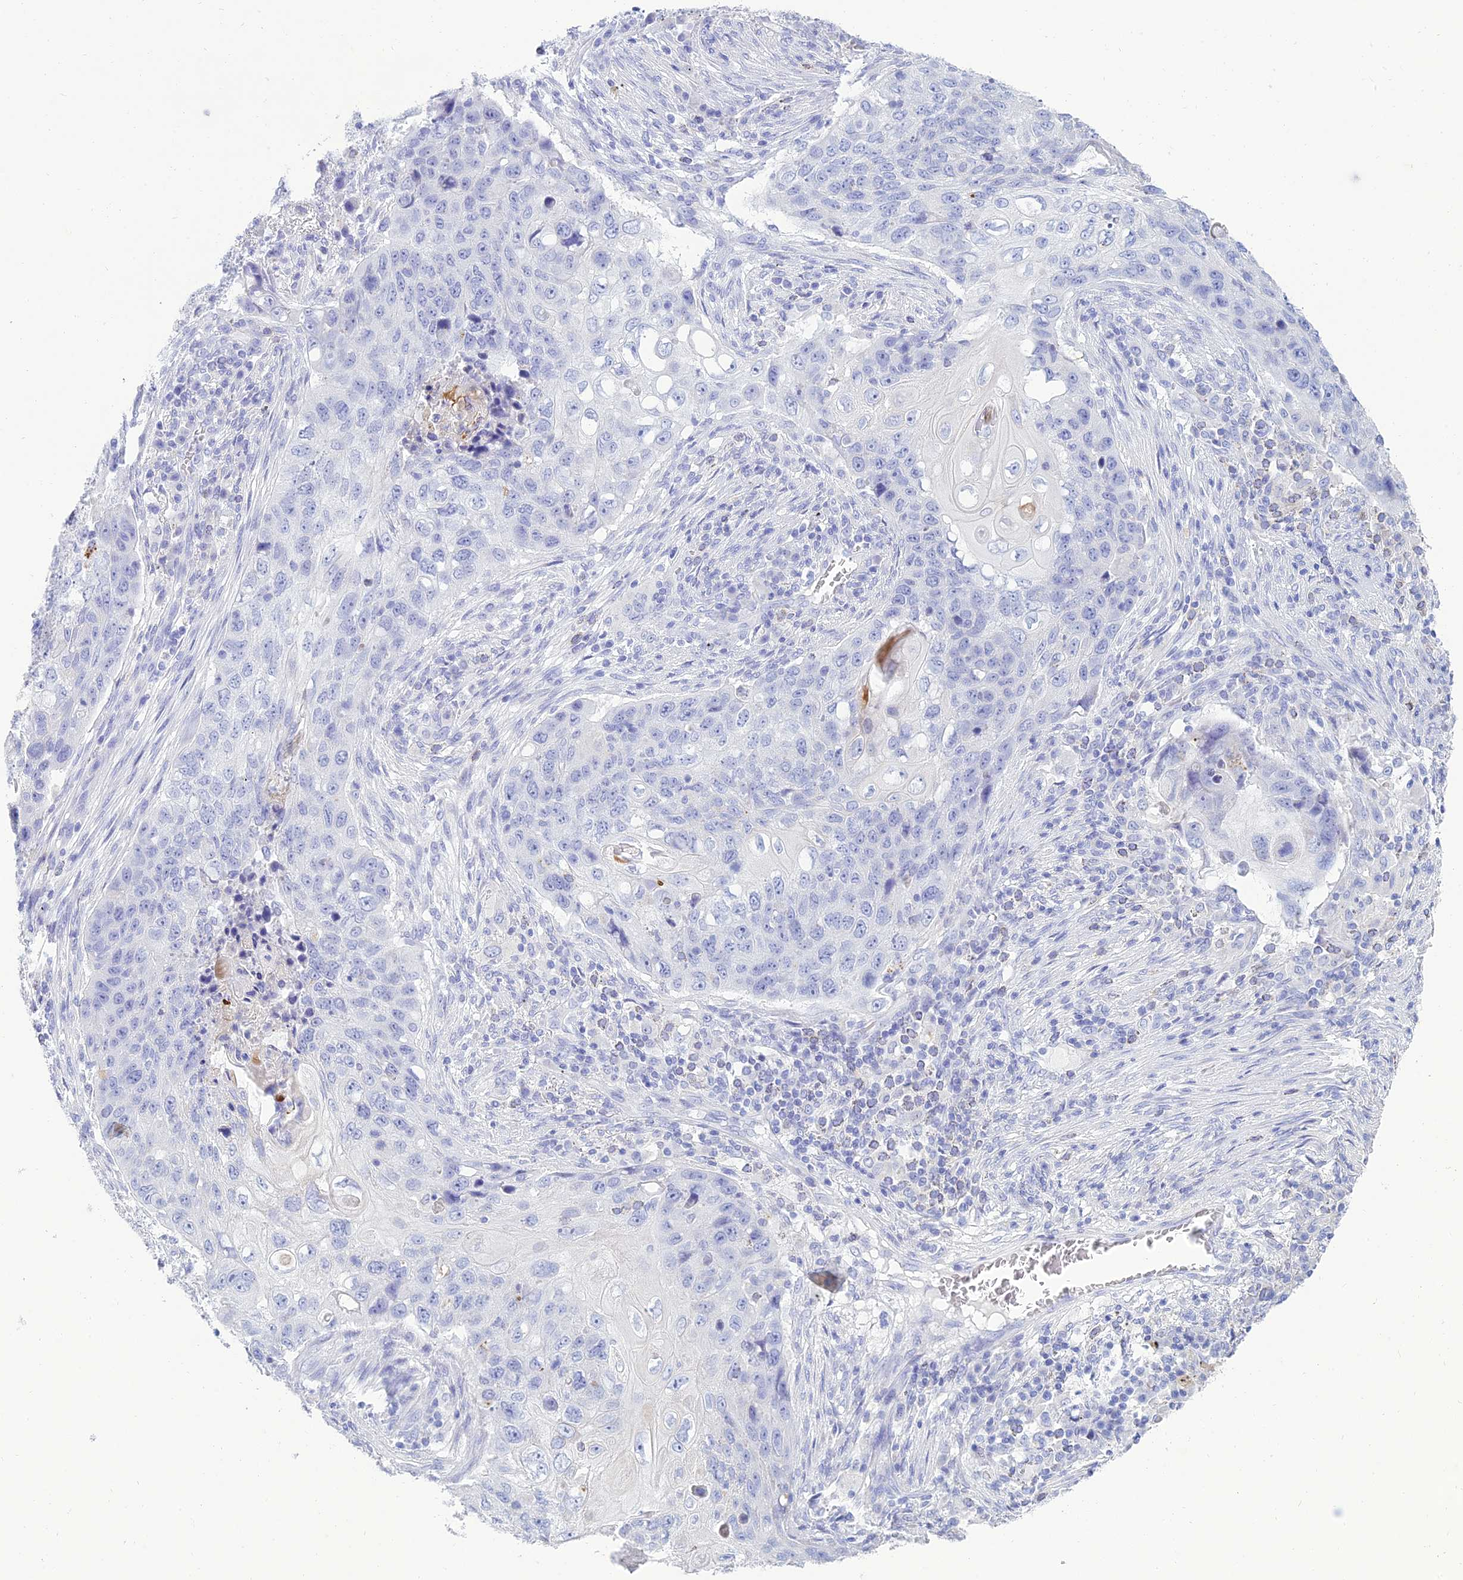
{"staining": {"intensity": "negative", "quantity": "none", "location": "none"}, "tissue": "lung cancer", "cell_type": "Tumor cells", "image_type": "cancer", "snomed": [{"axis": "morphology", "description": "Squamous cell carcinoma, NOS"}, {"axis": "topography", "description": "Lung"}], "caption": "Squamous cell carcinoma (lung) stained for a protein using IHC demonstrates no positivity tumor cells.", "gene": "MAL2", "patient": {"sex": "female", "age": 63}}